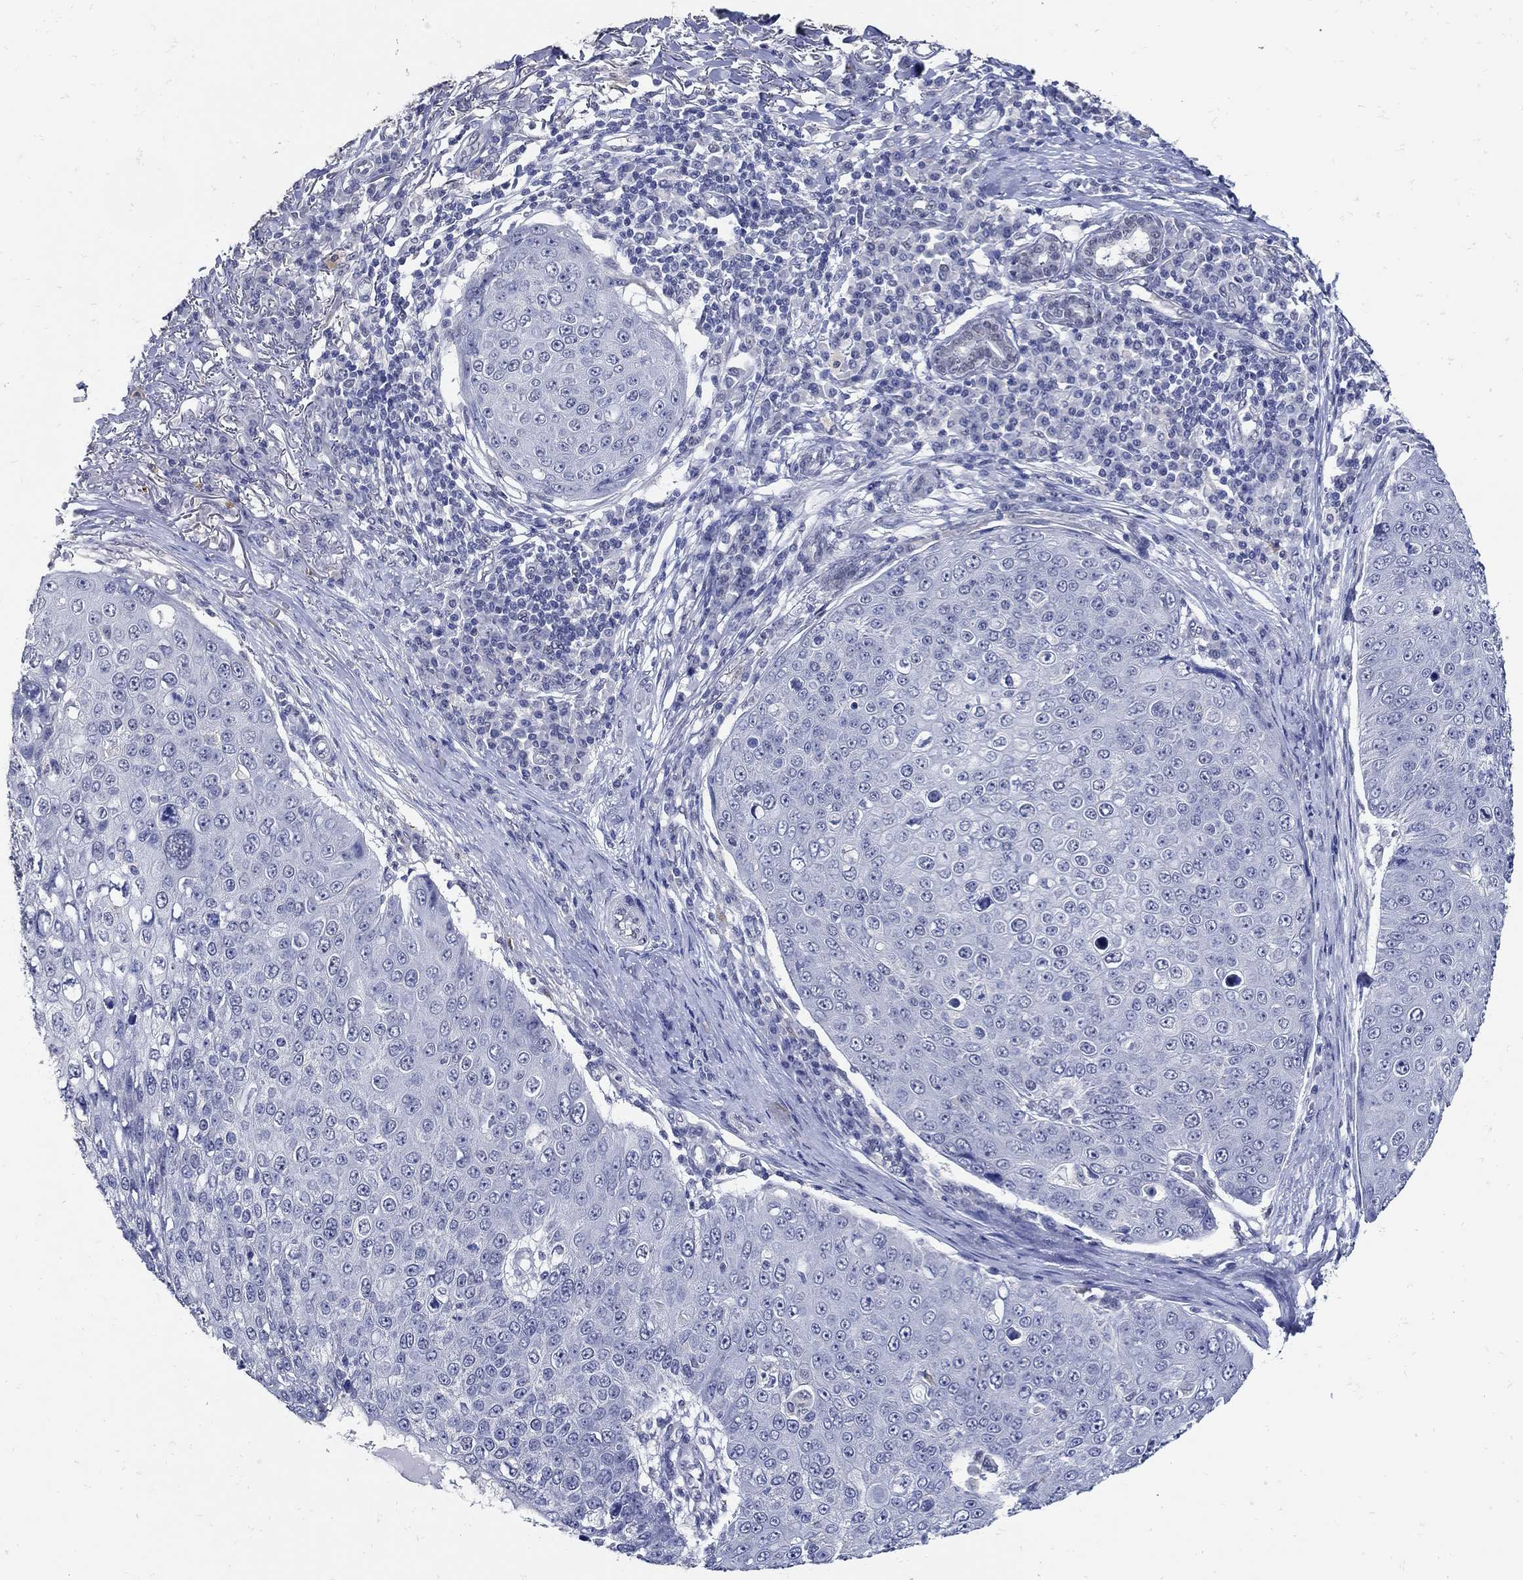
{"staining": {"intensity": "negative", "quantity": "none", "location": "none"}, "tissue": "skin cancer", "cell_type": "Tumor cells", "image_type": "cancer", "snomed": [{"axis": "morphology", "description": "Squamous cell carcinoma, NOS"}, {"axis": "topography", "description": "Skin"}], "caption": "Immunohistochemistry (IHC) of skin cancer (squamous cell carcinoma) demonstrates no staining in tumor cells.", "gene": "KCNN3", "patient": {"sex": "male", "age": 71}}